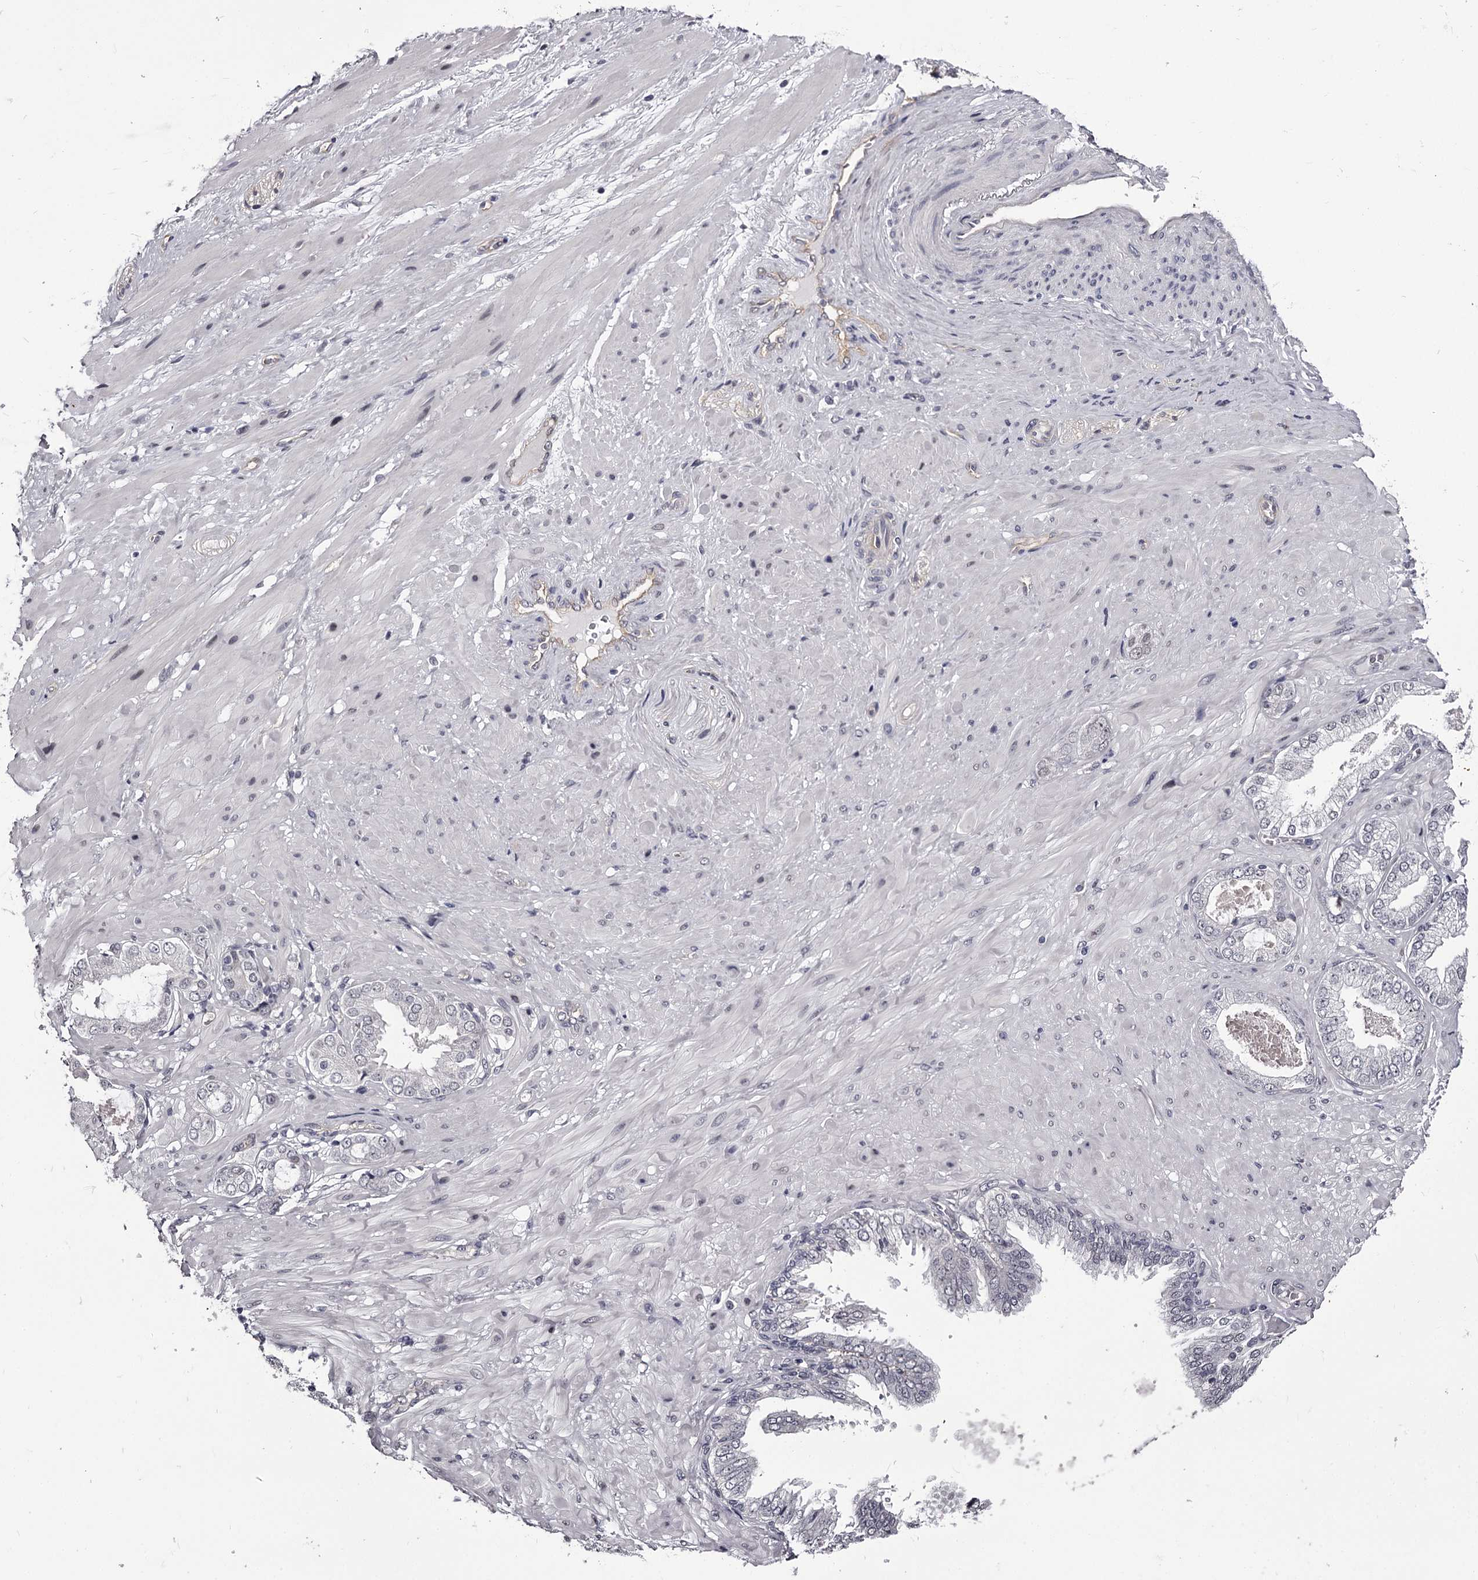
{"staining": {"intensity": "negative", "quantity": "none", "location": "none"}, "tissue": "adipose tissue", "cell_type": "Adipocytes", "image_type": "normal", "snomed": [{"axis": "morphology", "description": "Normal tissue, NOS"}, {"axis": "morphology", "description": "Adenocarcinoma, Low grade"}, {"axis": "topography", "description": "Prostate"}, {"axis": "topography", "description": "Peripheral nerve tissue"}], "caption": "Micrograph shows no significant protein expression in adipocytes of benign adipose tissue.", "gene": "OVOL2", "patient": {"sex": "male", "age": 63}}